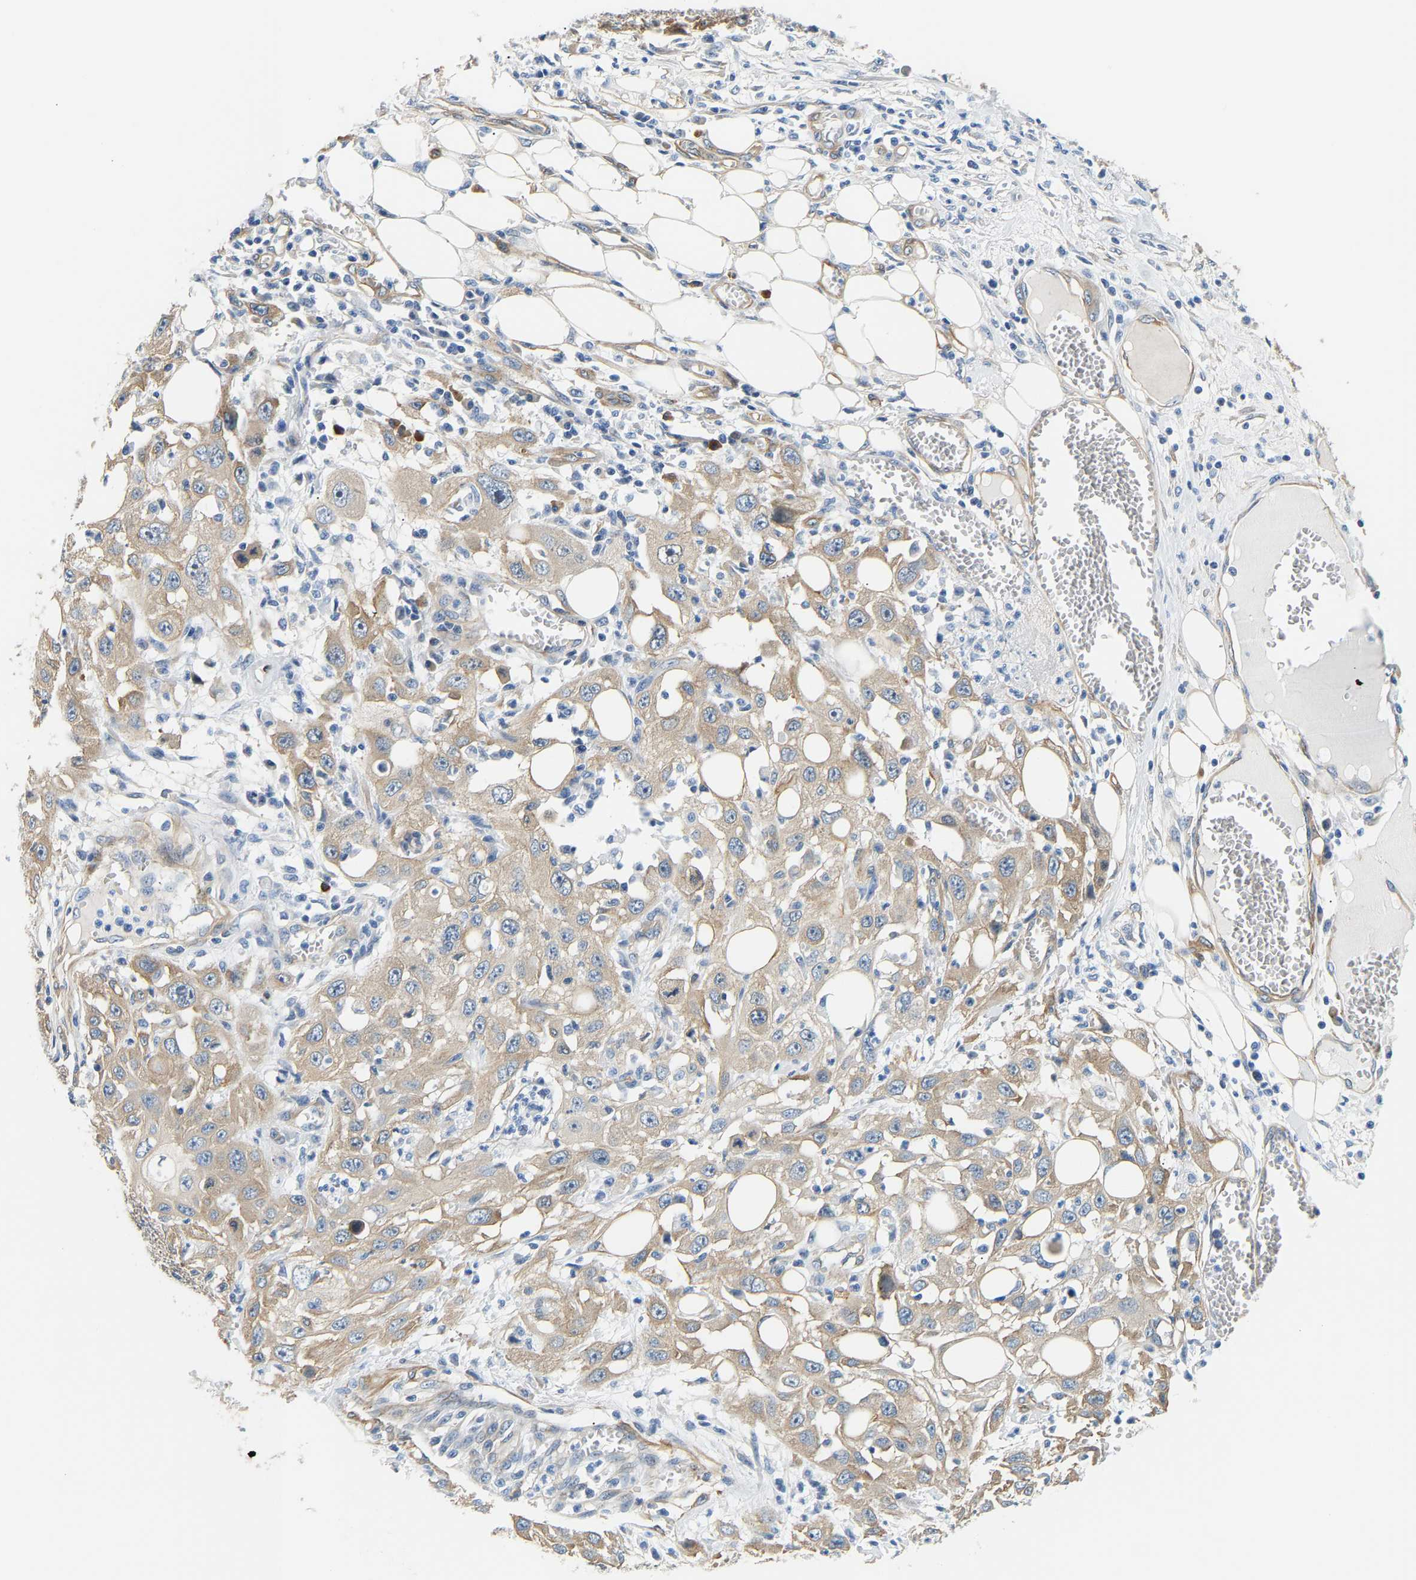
{"staining": {"intensity": "weak", "quantity": ">75%", "location": "cytoplasmic/membranous"}, "tissue": "skin cancer", "cell_type": "Tumor cells", "image_type": "cancer", "snomed": [{"axis": "morphology", "description": "Squamous cell carcinoma, NOS"}, {"axis": "topography", "description": "Skin"}], "caption": "Immunohistochemistry (IHC) photomicrograph of neoplastic tissue: human skin cancer stained using immunohistochemistry (IHC) demonstrates low levels of weak protein expression localized specifically in the cytoplasmic/membranous of tumor cells, appearing as a cytoplasmic/membranous brown color.", "gene": "PAWR", "patient": {"sex": "male", "age": 75}}